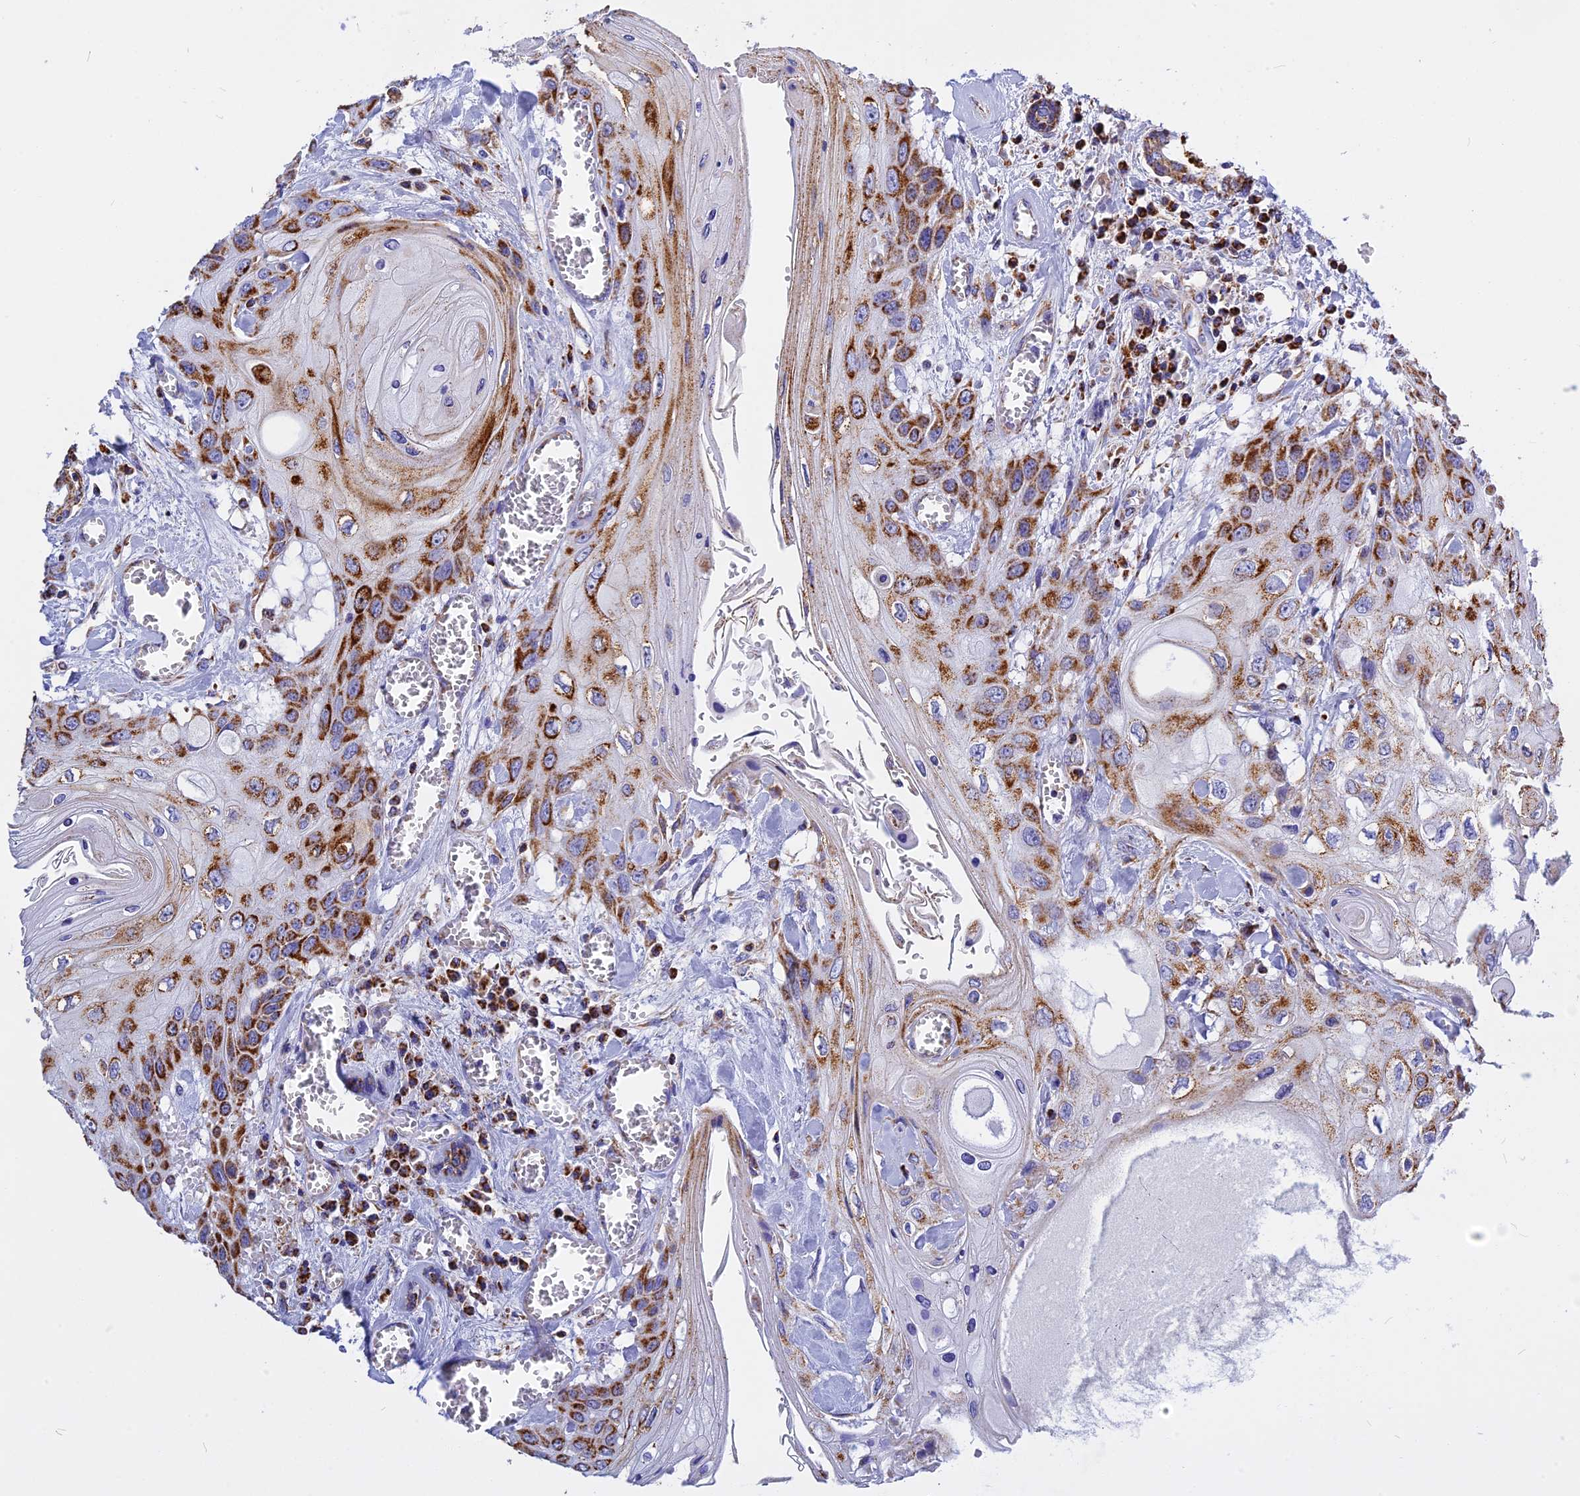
{"staining": {"intensity": "moderate", "quantity": ">75%", "location": "cytoplasmic/membranous"}, "tissue": "head and neck cancer", "cell_type": "Tumor cells", "image_type": "cancer", "snomed": [{"axis": "morphology", "description": "Squamous cell carcinoma, NOS"}, {"axis": "topography", "description": "Head-Neck"}], "caption": "Brown immunohistochemical staining in squamous cell carcinoma (head and neck) shows moderate cytoplasmic/membranous staining in about >75% of tumor cells.", "gene": "VDAC2", "patient": {"sex": "female", "age": 43}}